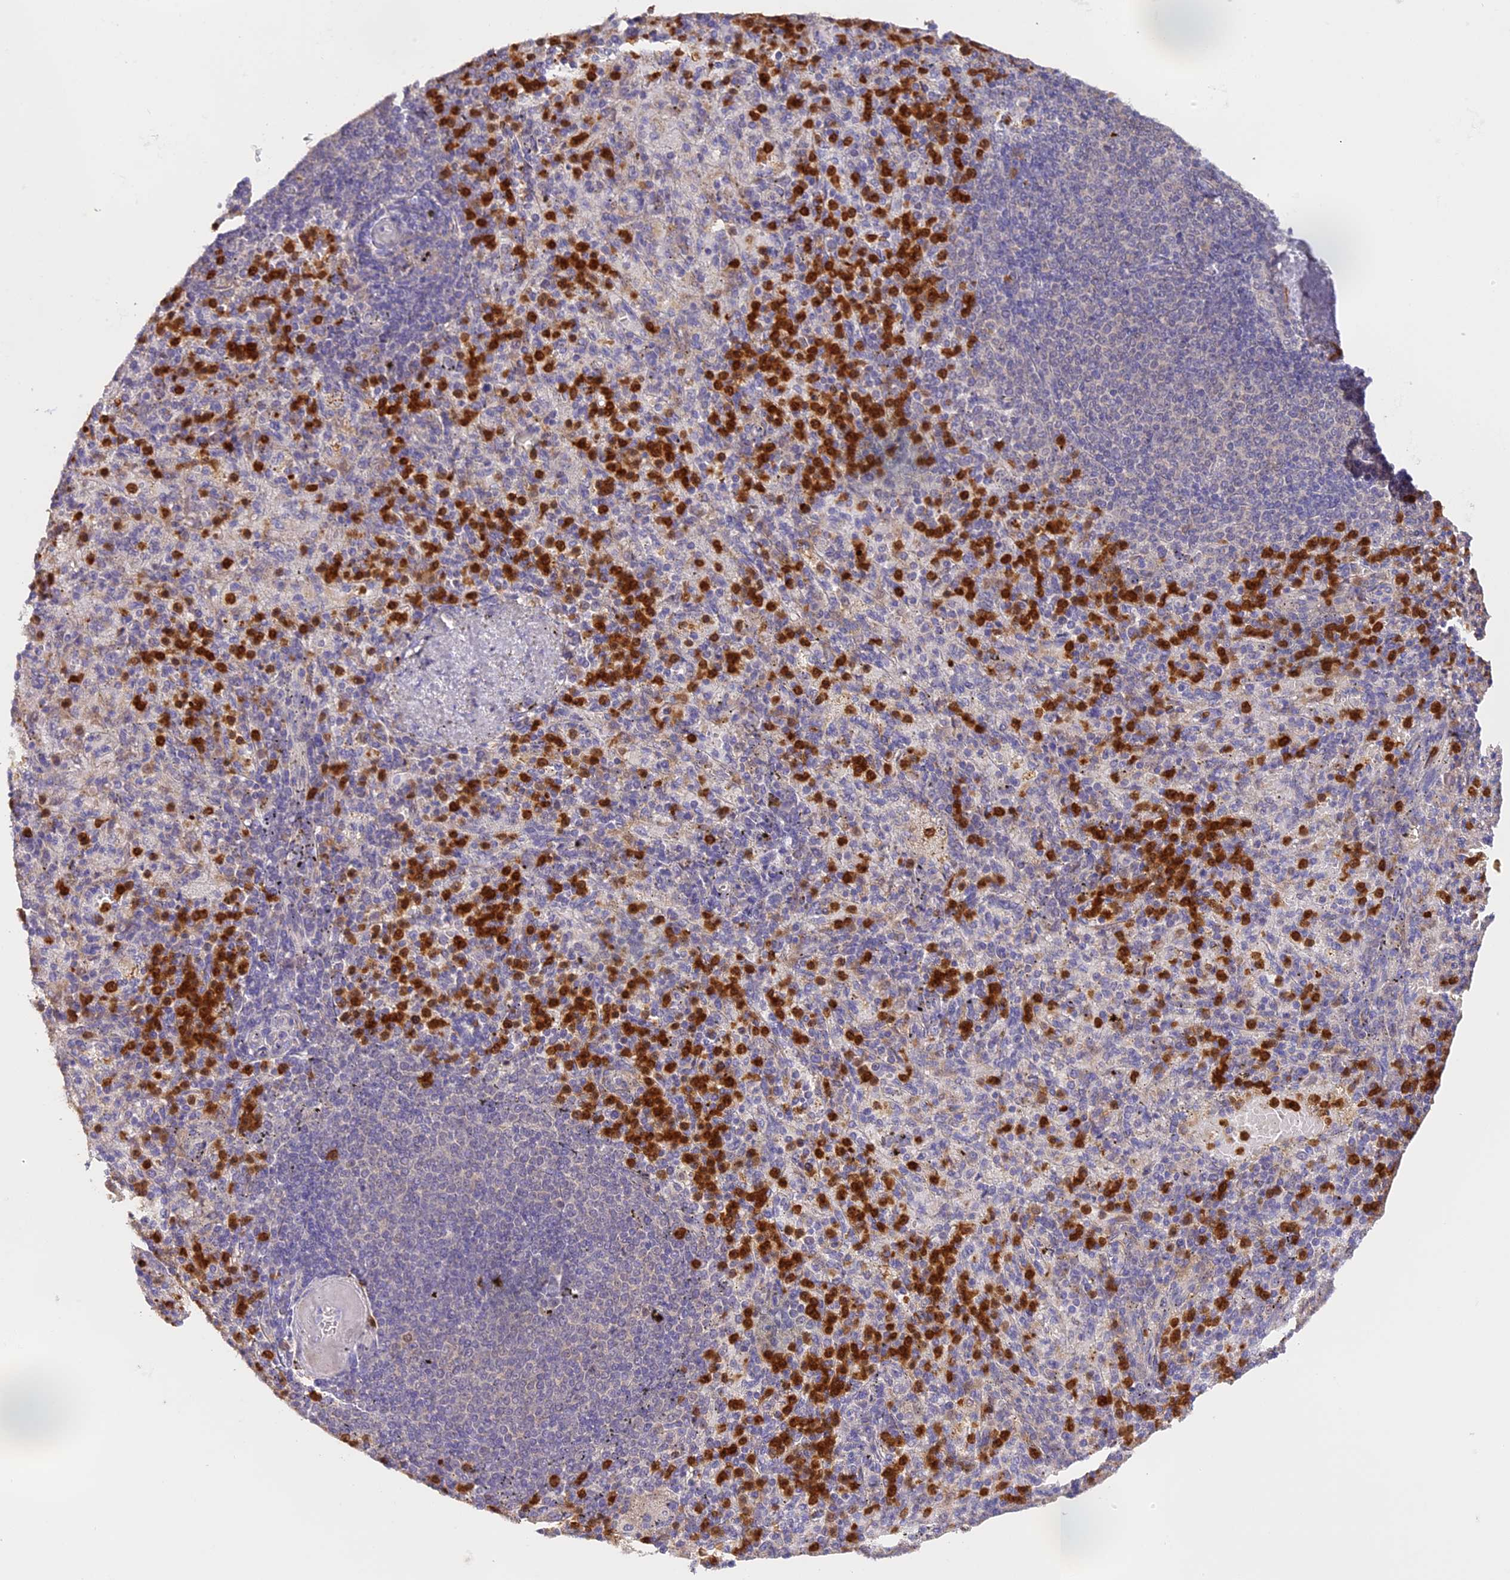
{"staining": {"intensity": "strong", "quantity": "25%-75%", "location": "cytoplasmic/membranous"}, "tissue": "spleen", "cell_type": "Cells in red pulp", "image_type": "normal", "snomed": [{"axis": "morphology", "description": "Normal tissue, NOS"}, {"axis": "topography", "description": "Spleen"}], "caption": "Immunohistochemistry (IHC) (DAB (3,3'-diaminobenzidine)) staining of benign spleen displays strong cytoplasmic/membranous protein expression in about 25%-75% of cells in red pulp.", "gene": "NCF4", "patient": {"sex": "female", "age": 74}}